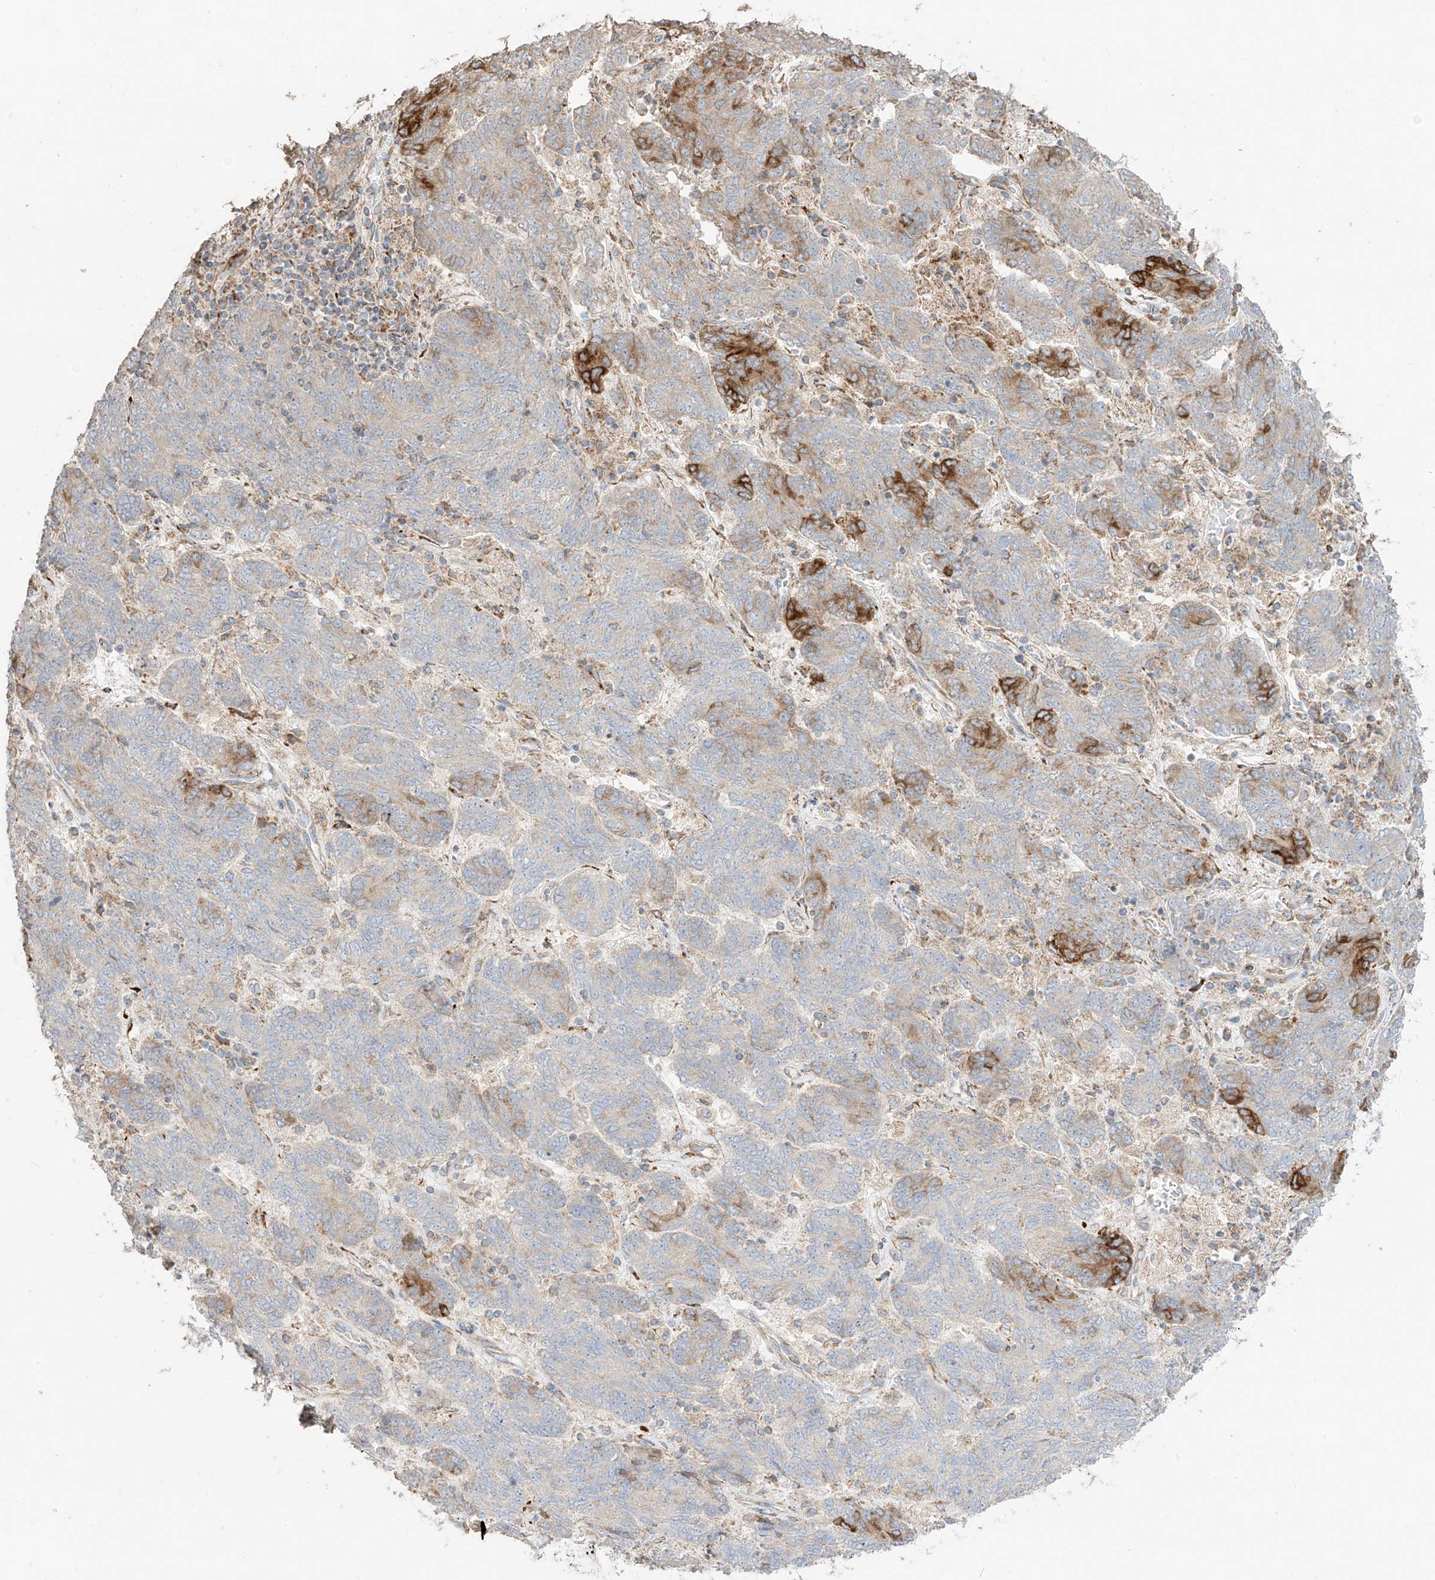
{"staining": {"intensity": "strong", "quantity": "<25%", "location": "cytoplasmic/membranous"}, "tissue": "endometrial cancer", "cell_type": "Tumor cells", "image_type": "cancer", "snomed": [{"axis": "morphology", "description": "Adenocarcinoma, NOS"}, {"axis": "topography", "description": "Endometrium"}], "caption": "Immunohistochemistry of human adenocarcinoma (endometrial) exhibits medium levels of strong cytoplasmic/membranous expression in approximately <25% of tumor cells.", "gene": "COLGALT2", "patient": {"sex": "female", "age": 80}}